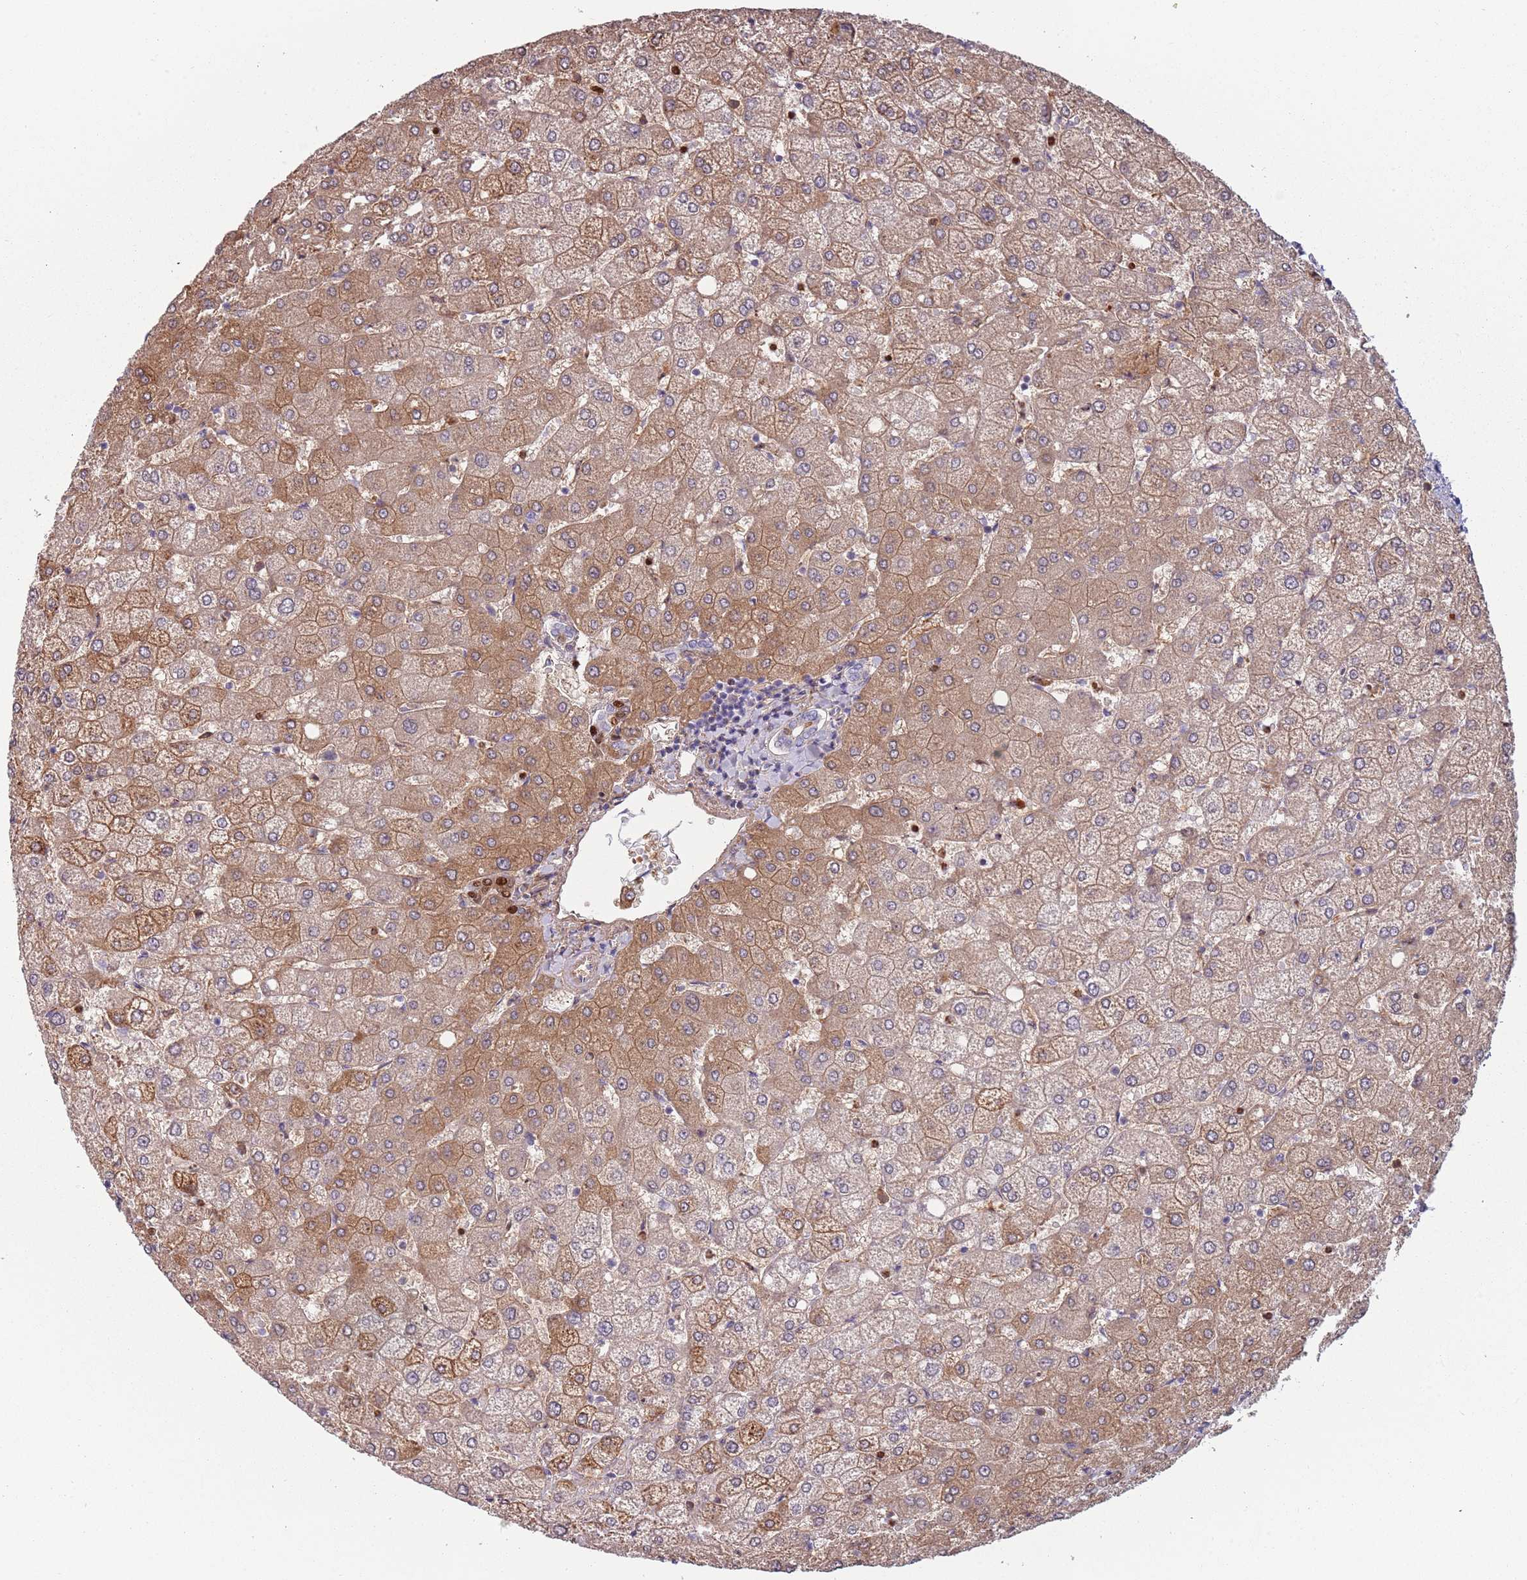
{"staining": {"intensity": "weak", "quantity": "<25%", "location": "cytoplasmic/membranous"}, "tissue": "liver", "cell_type": "Cholangiocytes", "image_type": "normal", "snomed": [{"axis": "morphology", "description": "Normal tissue, NOS"}, {"axis": "topography", "description": "Liver"}], "caption": "The IHC micrograph has no significant expression in cholangiocytes of liver. (DAB (3,3'-diaminobenzidine) immunohistochemistry, high magnification).", "gene": "NADK", "patient": {"sex": "female", "age": 54}}